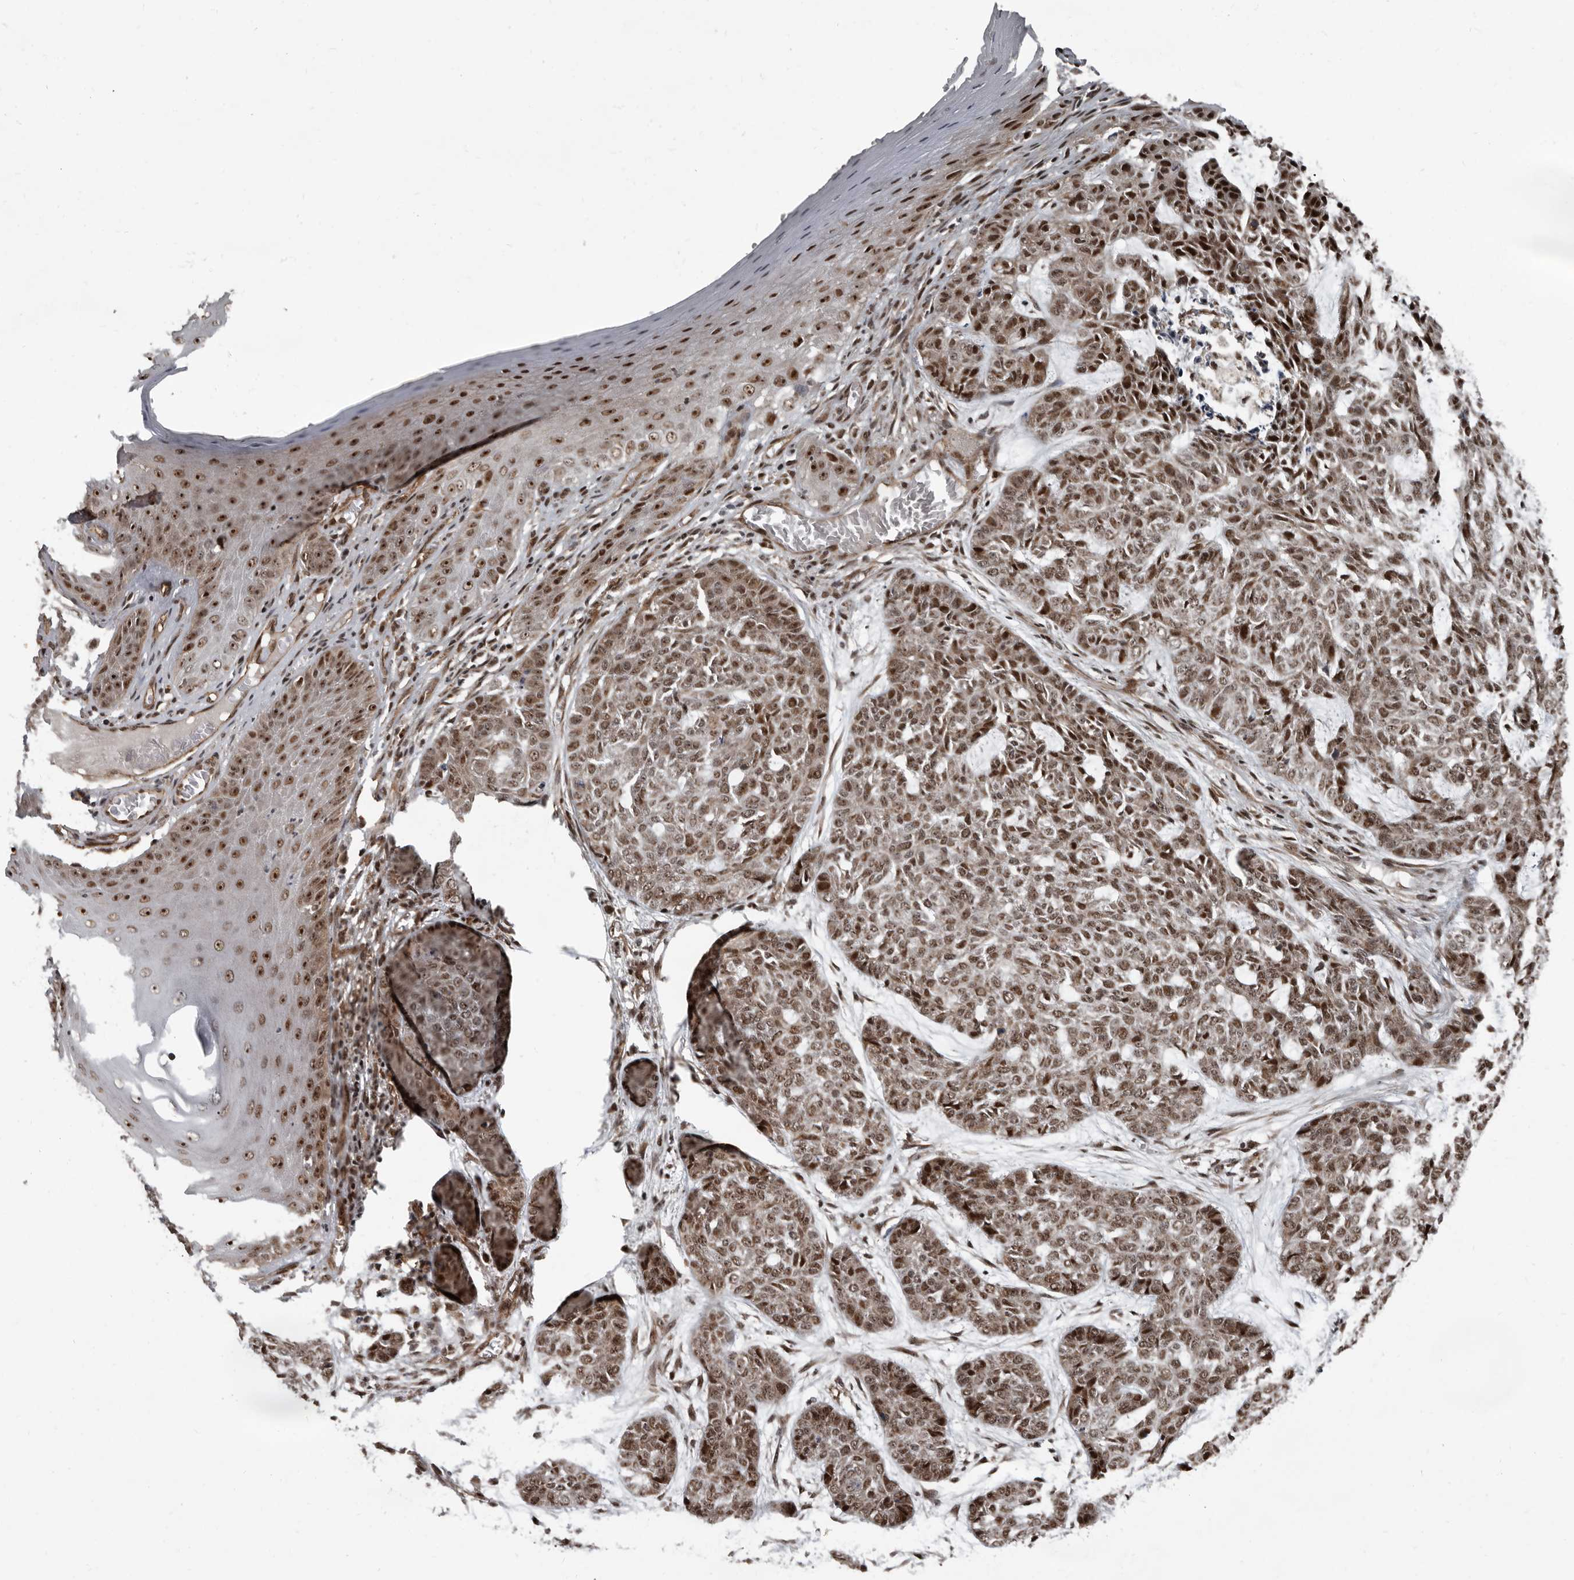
{"staining": {"intensity": "strong", "quantity": ">75%", "location": "nuclear"}, "tissue": "skin cancer", "cell_type": "Tumor cells", "image_type": "cancer", "snomed": [{"axis": "morphology", "description": "Basal cell carcinoma"}, {"axis": "topography", "description": "Skin"}], "caption": "IHC of basal cell carcinoma (skin) demonstrates high levels of strong nuclear staining in about >75% of tumor cells.", "gene": "CHD1L", "patient": {"sex": "female", "age": 64}}